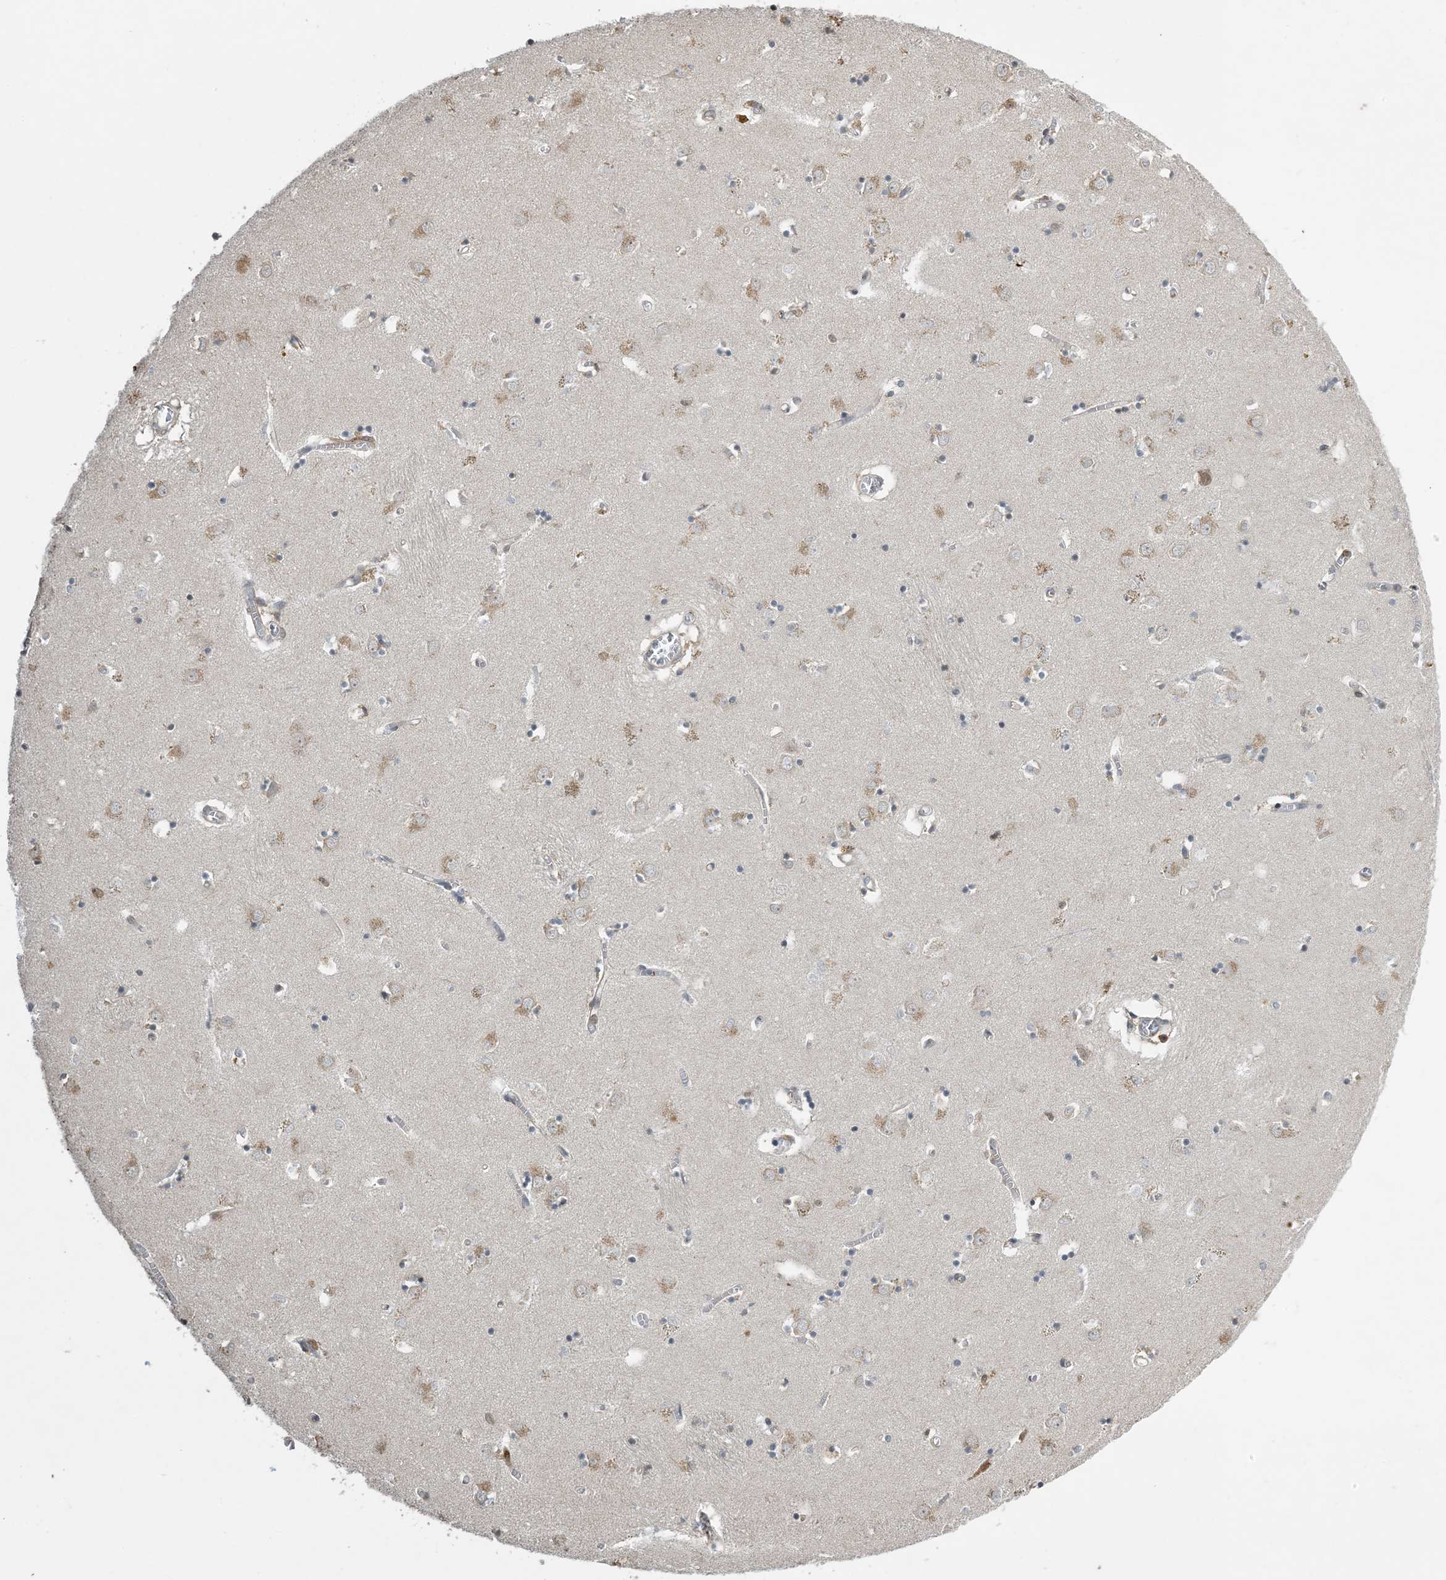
{"staining": {"intensity": "moderate", "quantity": "<25%", "location": "cytoplasmic/membranous"}, "tissue": "caudate", "cell_type": "Glial cells", "image_type": "normal", "snomed": [{"axis": "morphology", "description": "Normal tissue, NOS"}, {"axis": "topography", "description": "Lateral ventricle wall"}], "caption": "Brown immunohistochemical staining in unremarkable caudate demonstrates moderate cytoplasmic/membranous staining in about <25% of glial cells.", "gene": "TMSB4X", "patient": {"sex": "male", "age": 70}}